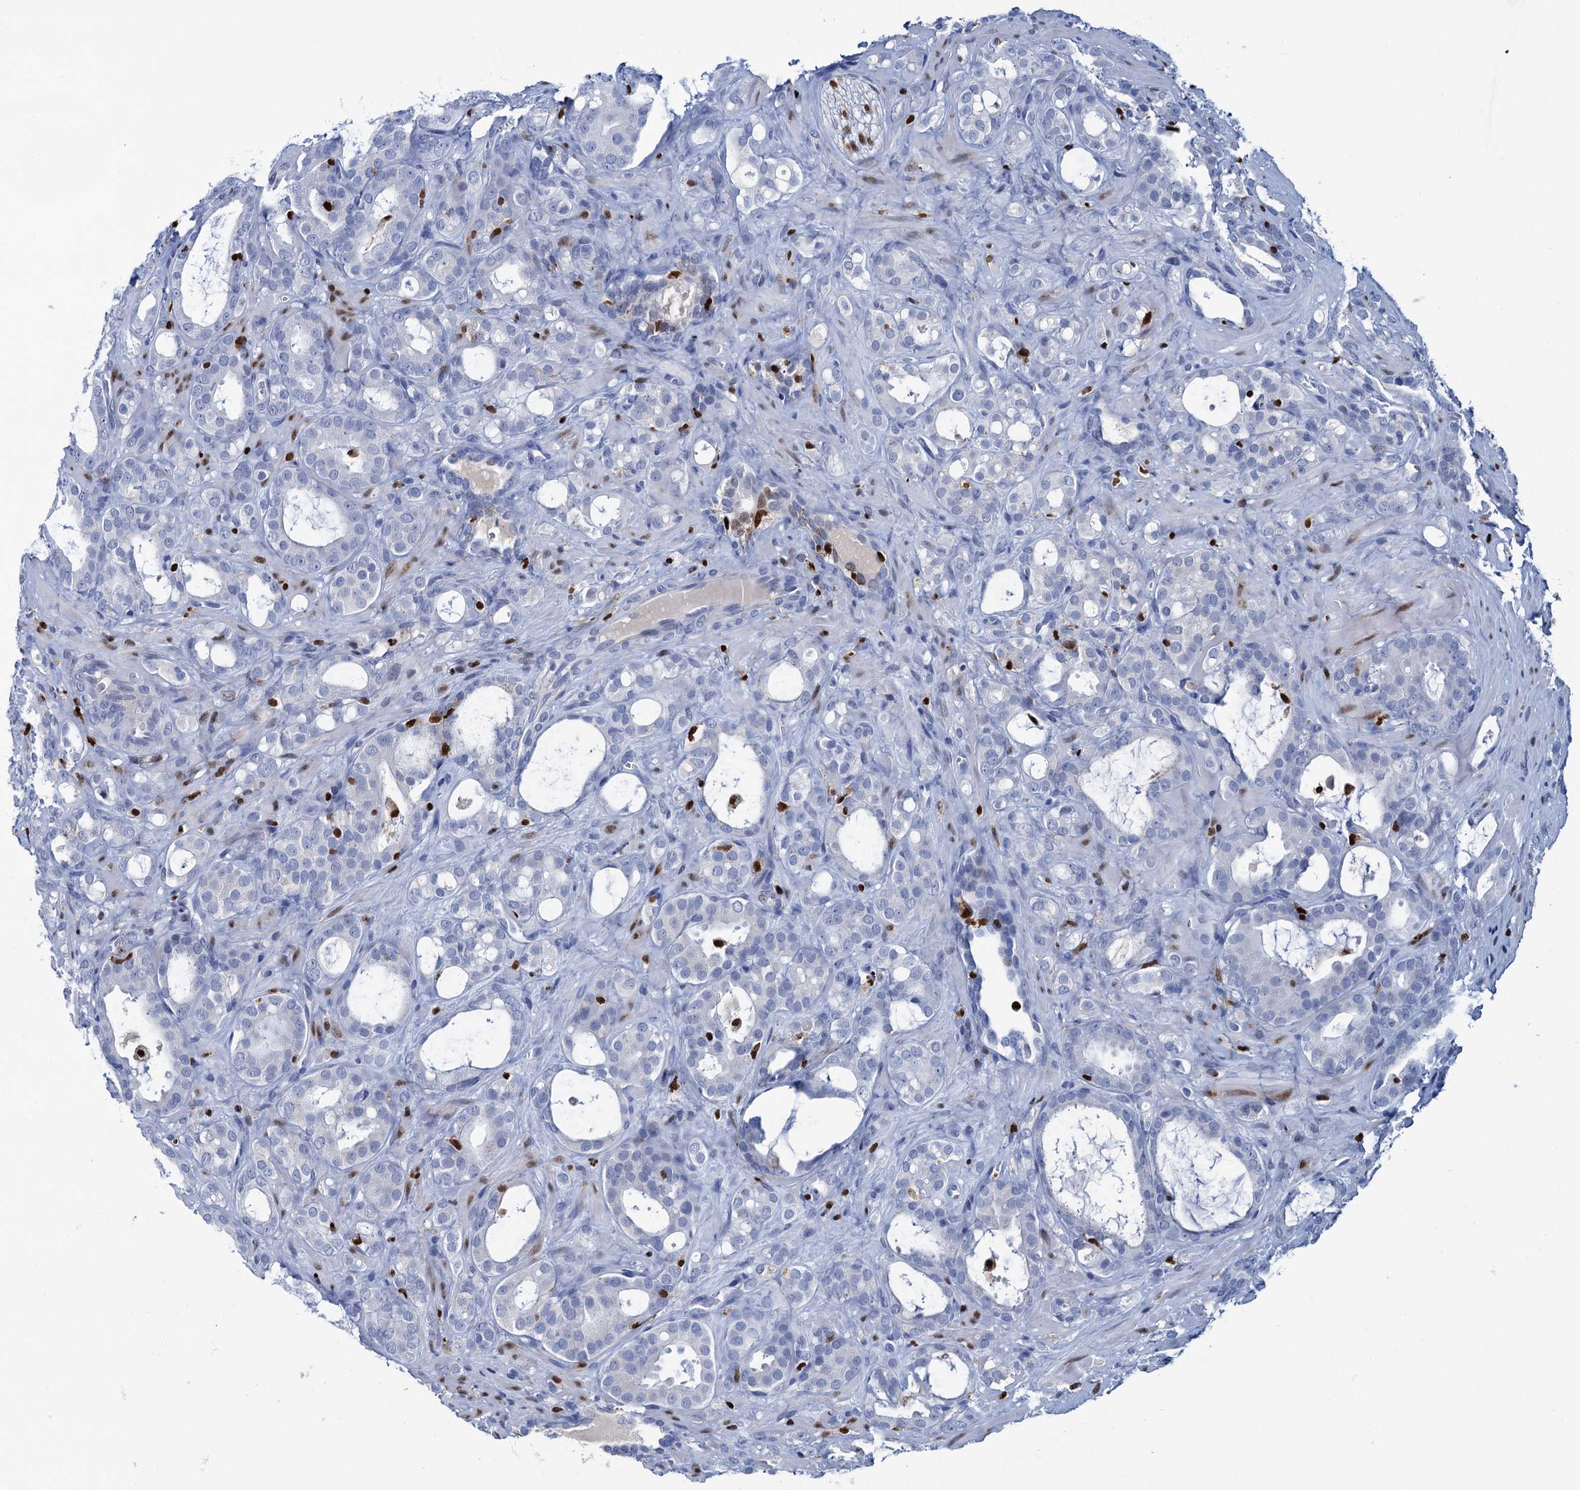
{"staining": {"intensity": "negative", "quantity": "none", "location": "none"}, "tissue": "prostate cancer", "cell_type": "Tumor cells", "image_type": "cancer", "snomed": [{"axis": "morphology", "description": "Adenocarcinoma, High grade"}, {"axis": "topography", "description": "Prostate"}], "caption": "The histopathology image shows no staining of tumor cells in prostate cancer (adenocarcinoma (high-grade)).", "gene": "CELF2", "patient": {"sex": "male", "age": 72}}